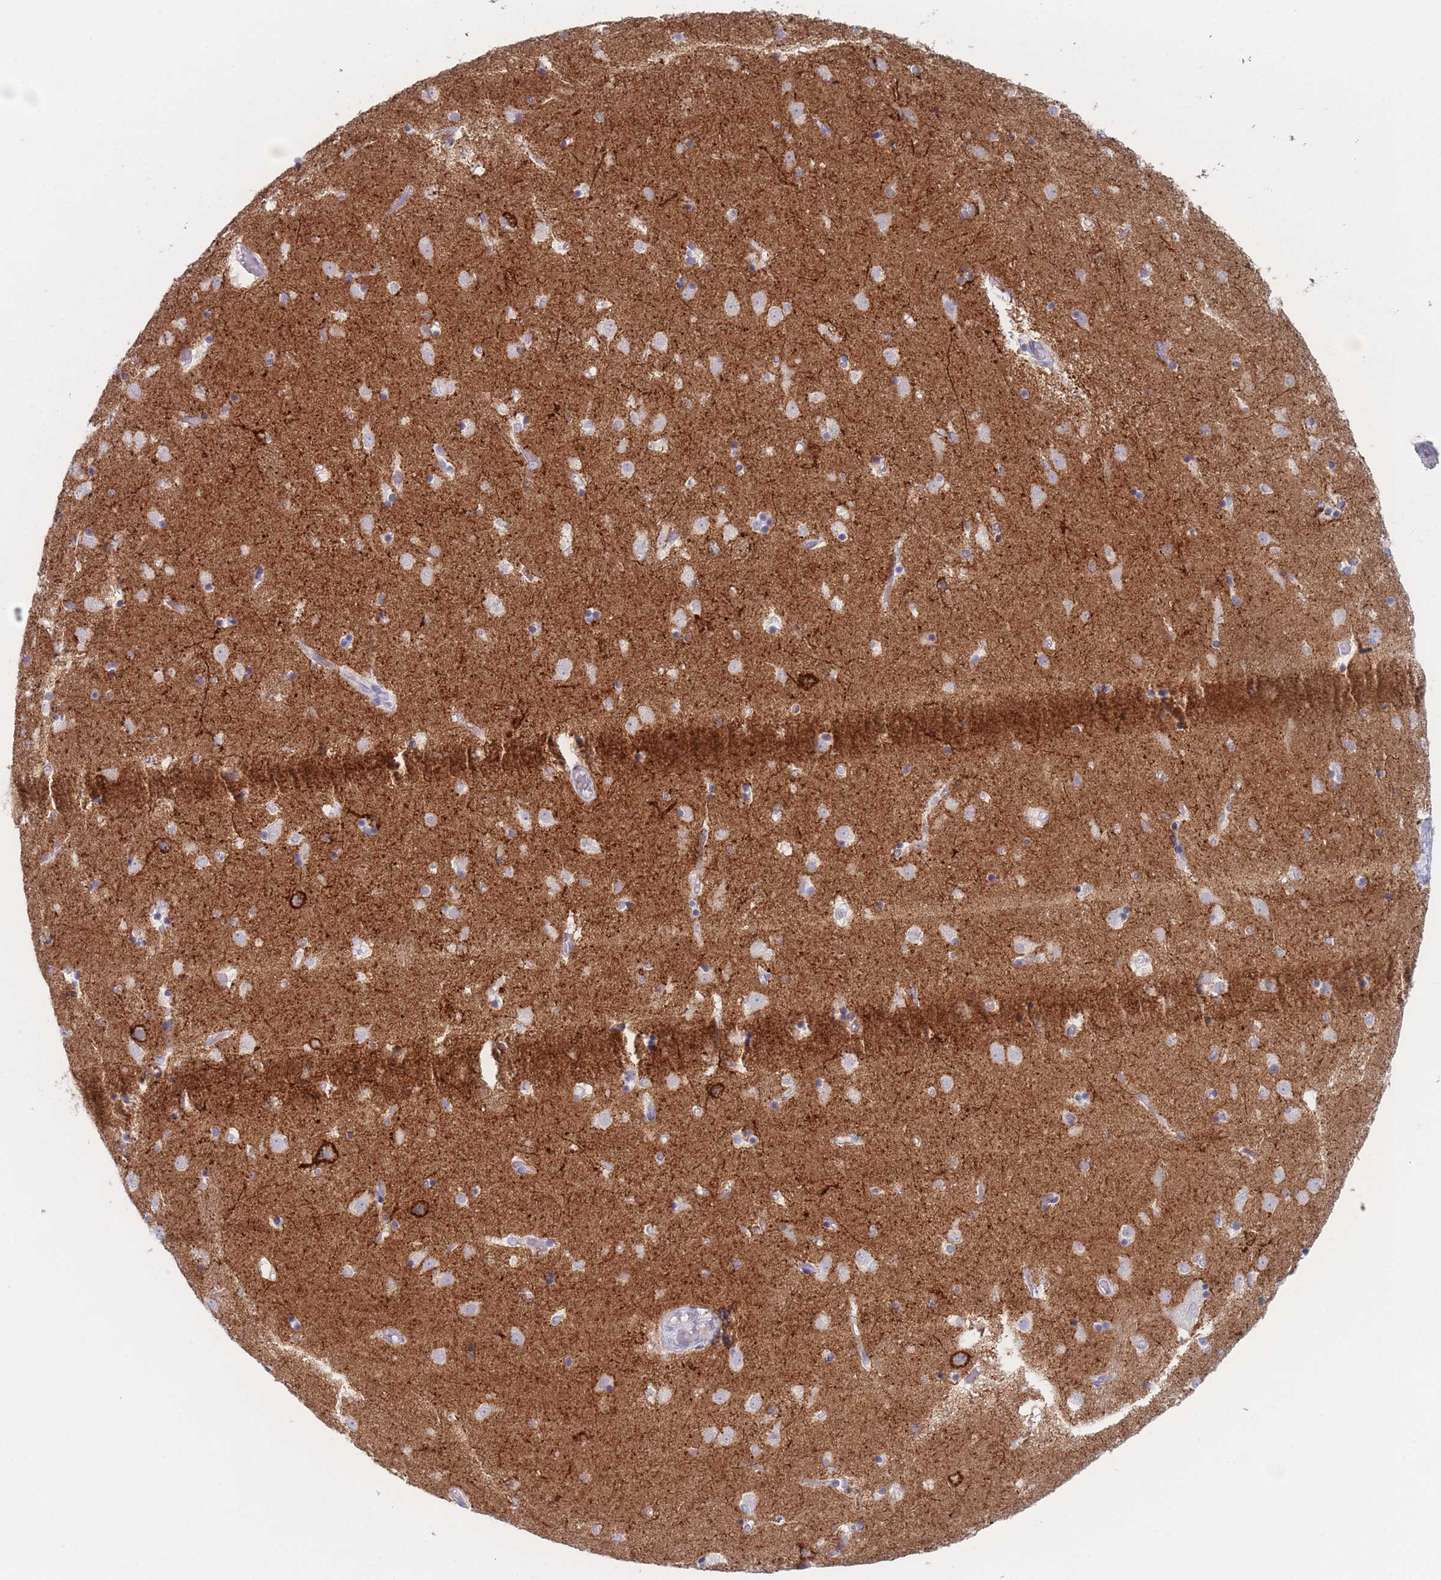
{"staining": {"intensity": "negative", "quantity": "none", "location": "none"}, "tissue": "caudate", "cell_type": "Glial cells", "image_type": "normal", "snomed": [{"axis": "morphology", "description": "Normal tissue, NOS"}, {"axis": "topography", "description": "Lateral ventricle wall"}], "caption": "Caudate stained for a protein using immunohistochemistry (IHC) demonstrates no positivity glial cells.", "gene": "ATP1A3", "patient": {"sex": "female", "age": 52}}